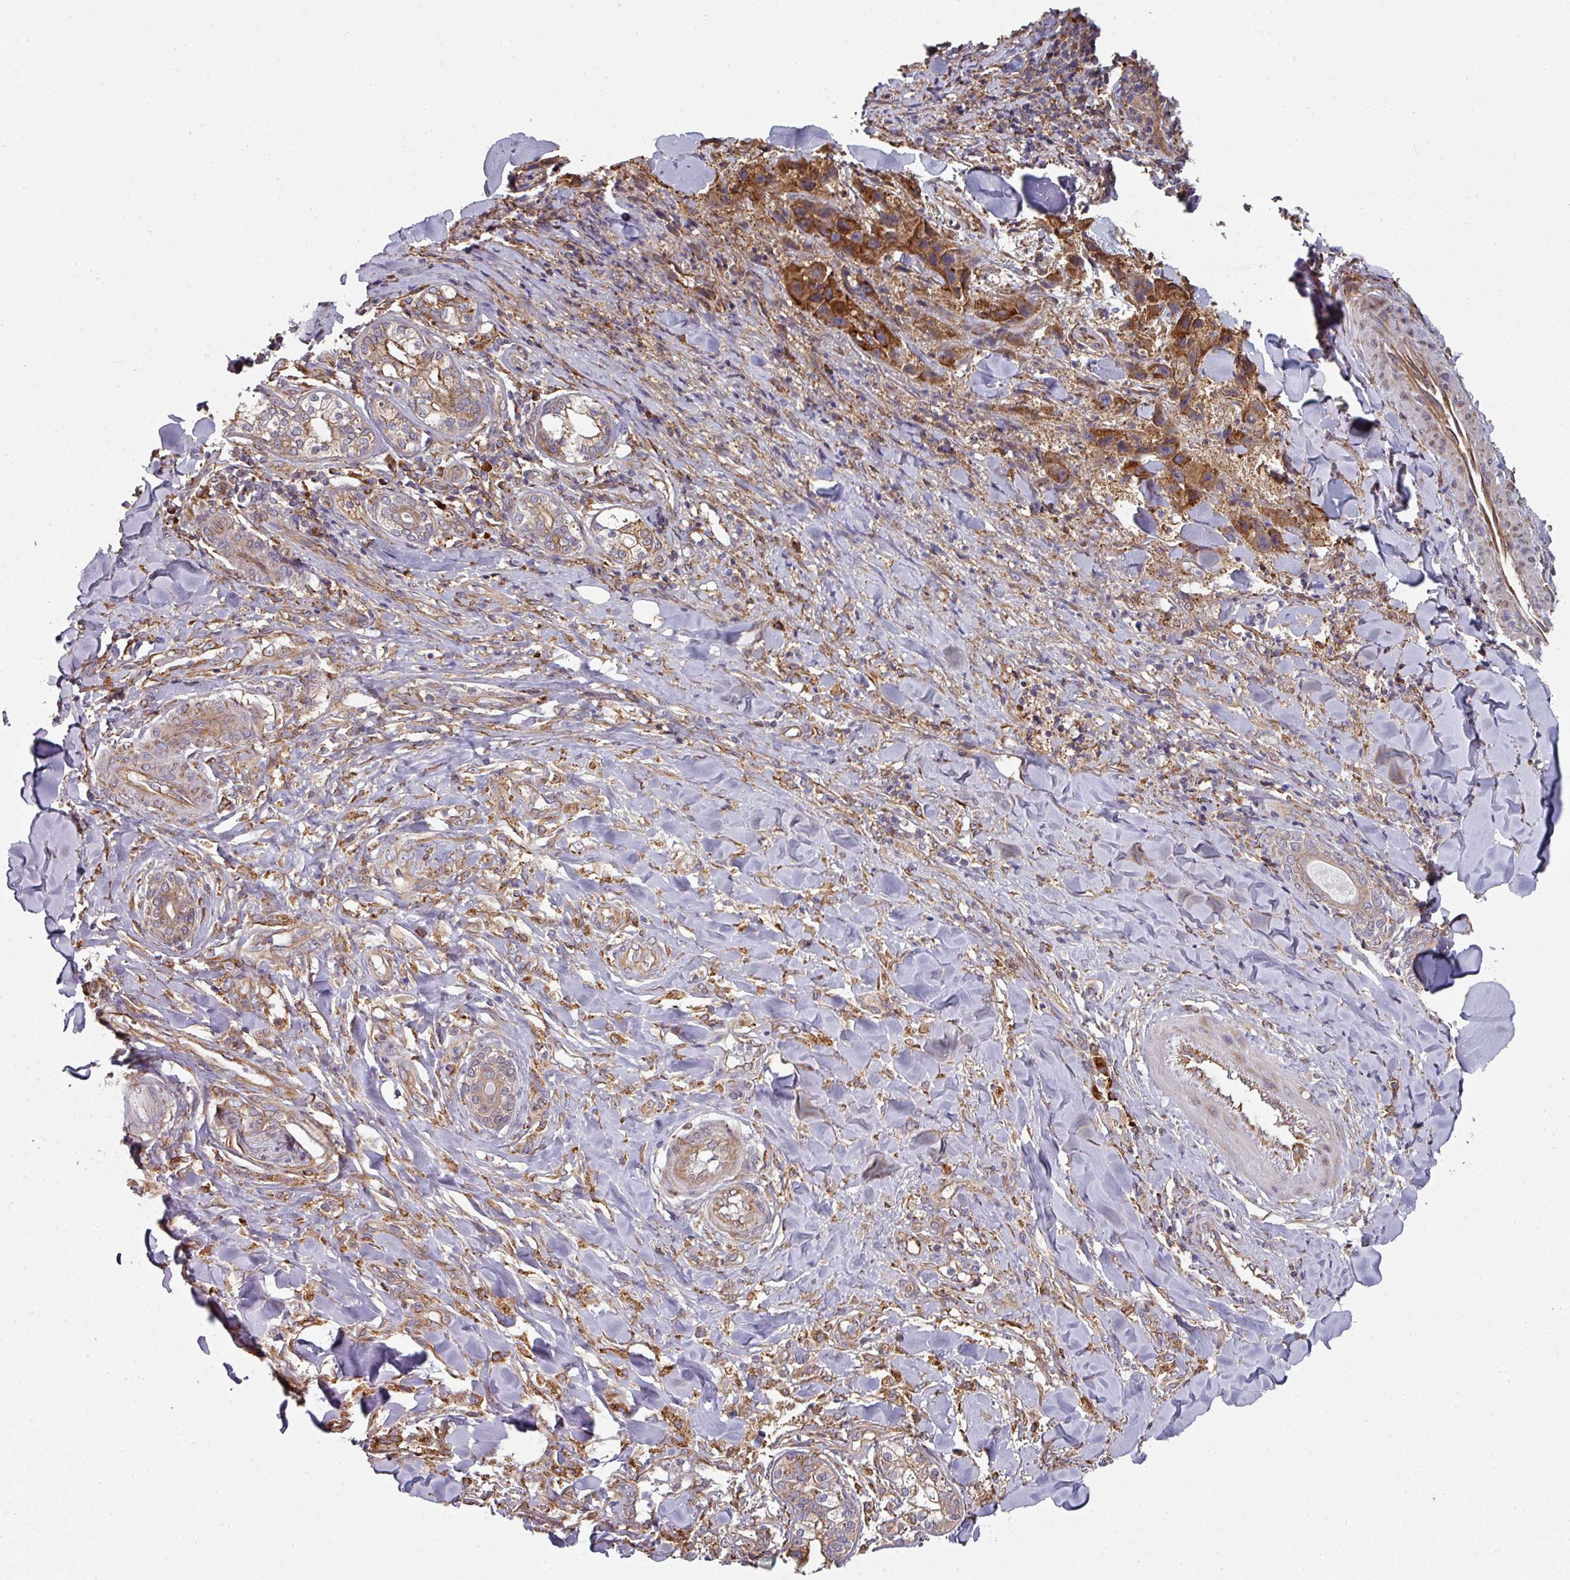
{"staining": {"intensity": "strong", "quantity": ">75%", "location": "cytoplasmic/membranous"}, "tissue": "skin cancer", "cell_type": "Tumor cells", "image_type": "cancer", "snomed": [{"axis": "morphology", "description": "Squamous cell carcinoma, NOS"}, {"axis": "topography", "description": "Skin"}, {"axis": "topography", "description": "Subcutis"}], "caption": "Brown immunohistochemical staining in human skin cancer displays strong cytoplasmic/membranous staining in approximately >75% of tumor cells.", "gene": "FAT4", "patient": {"sex": "male", "age": 73}}